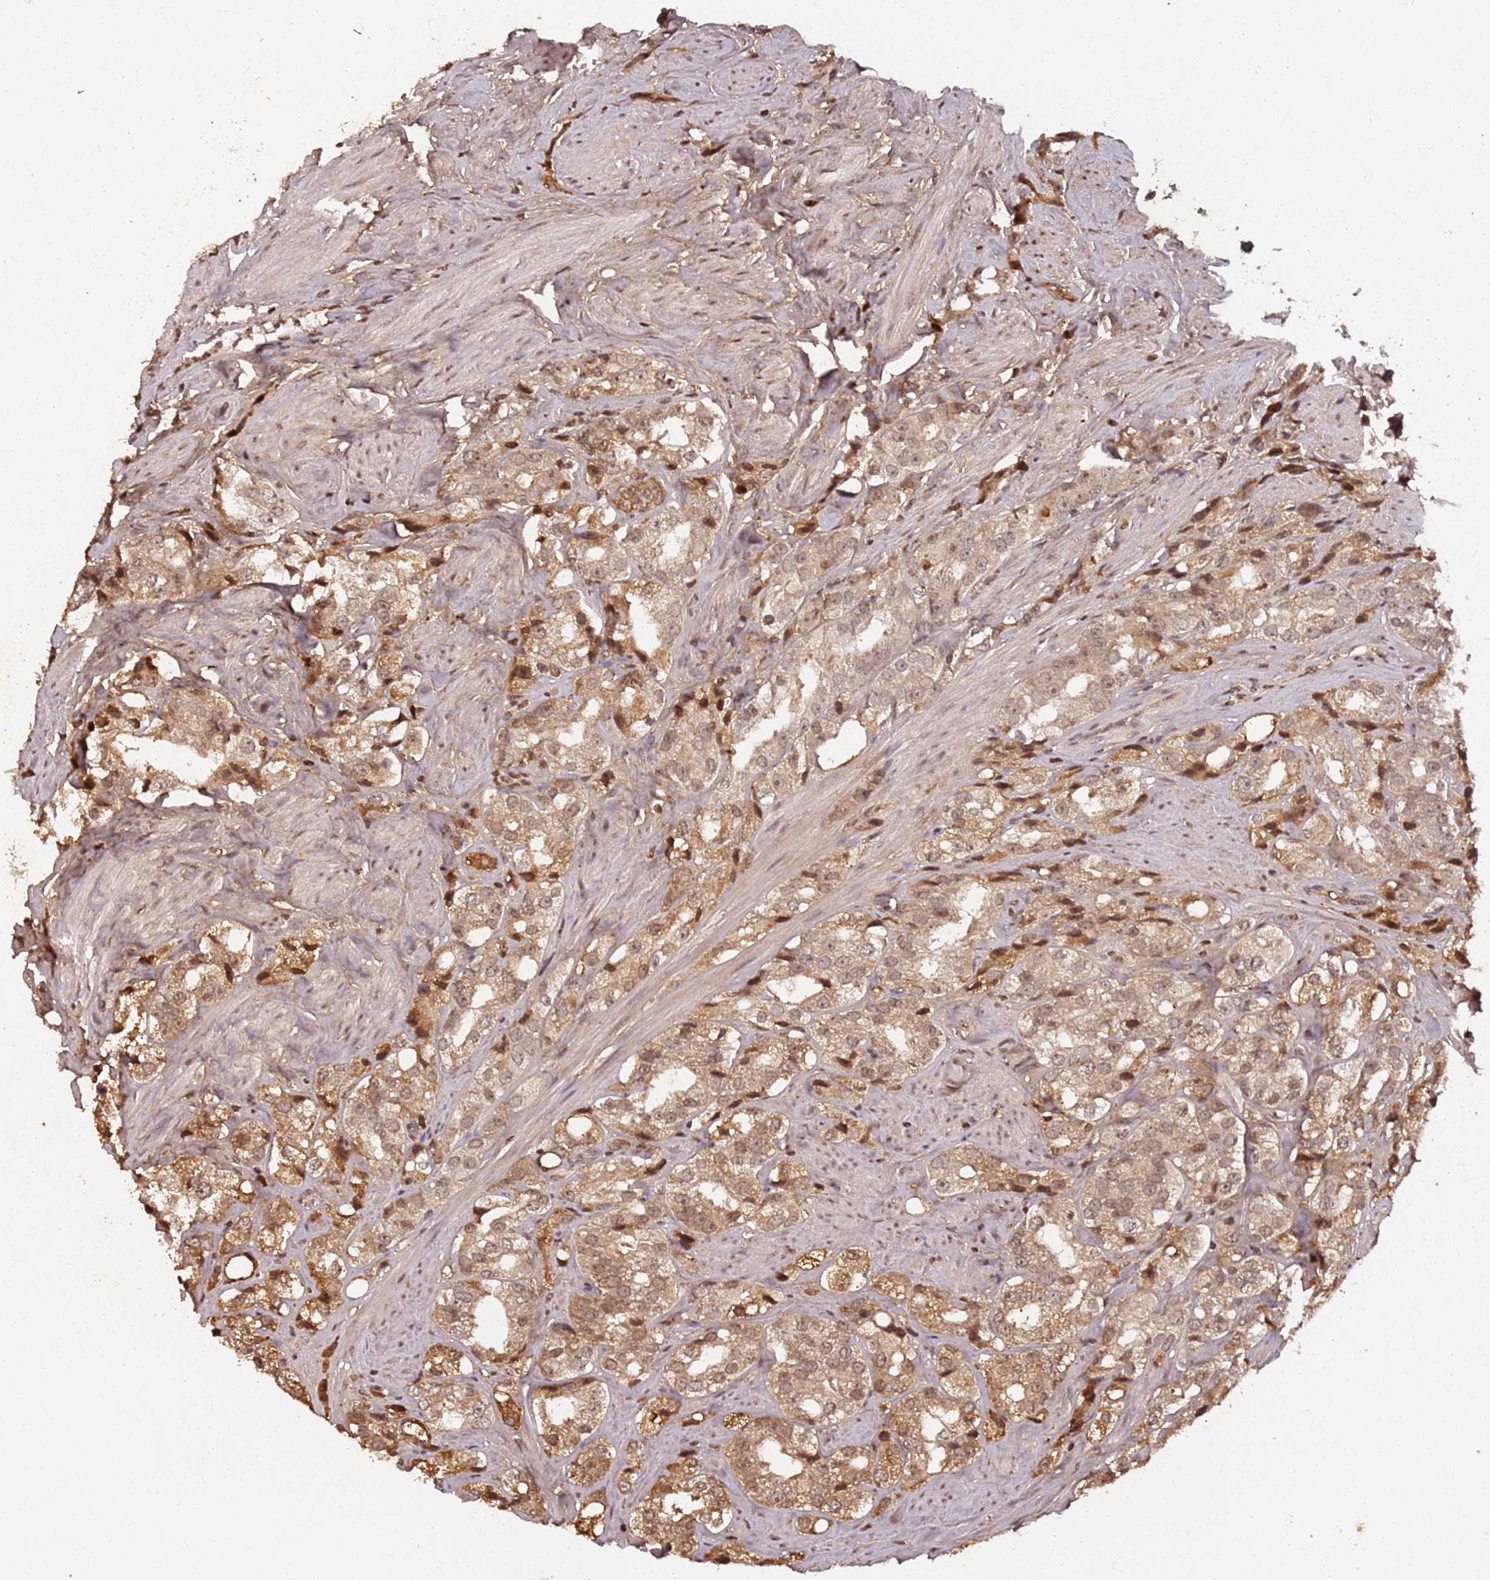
{"staining": {"intensity": "moderate", "quantity": ">75%", "location": "cytoplasmic/membranous,nuclear"}, "tissue": "prostate cancer", "cell_type": "Tumor cells", "image_type": "cancer", "snomed": [{"axis": "morphology", "description": "Adenocarcinoma, NOS"}, {"axis": "topography", "description": "Prostate"}], "caption": "DAB (3,3'-diaminobenzidine) immunohistochemical staining of adenocarcinoma (prostate) demonstrates moderate cytoplasmic/membranous and nuclear protein staining in approximately >75% of tumor cells.", "gene": "COL1A2", "patient": {"sex": "male", "age": 79}}